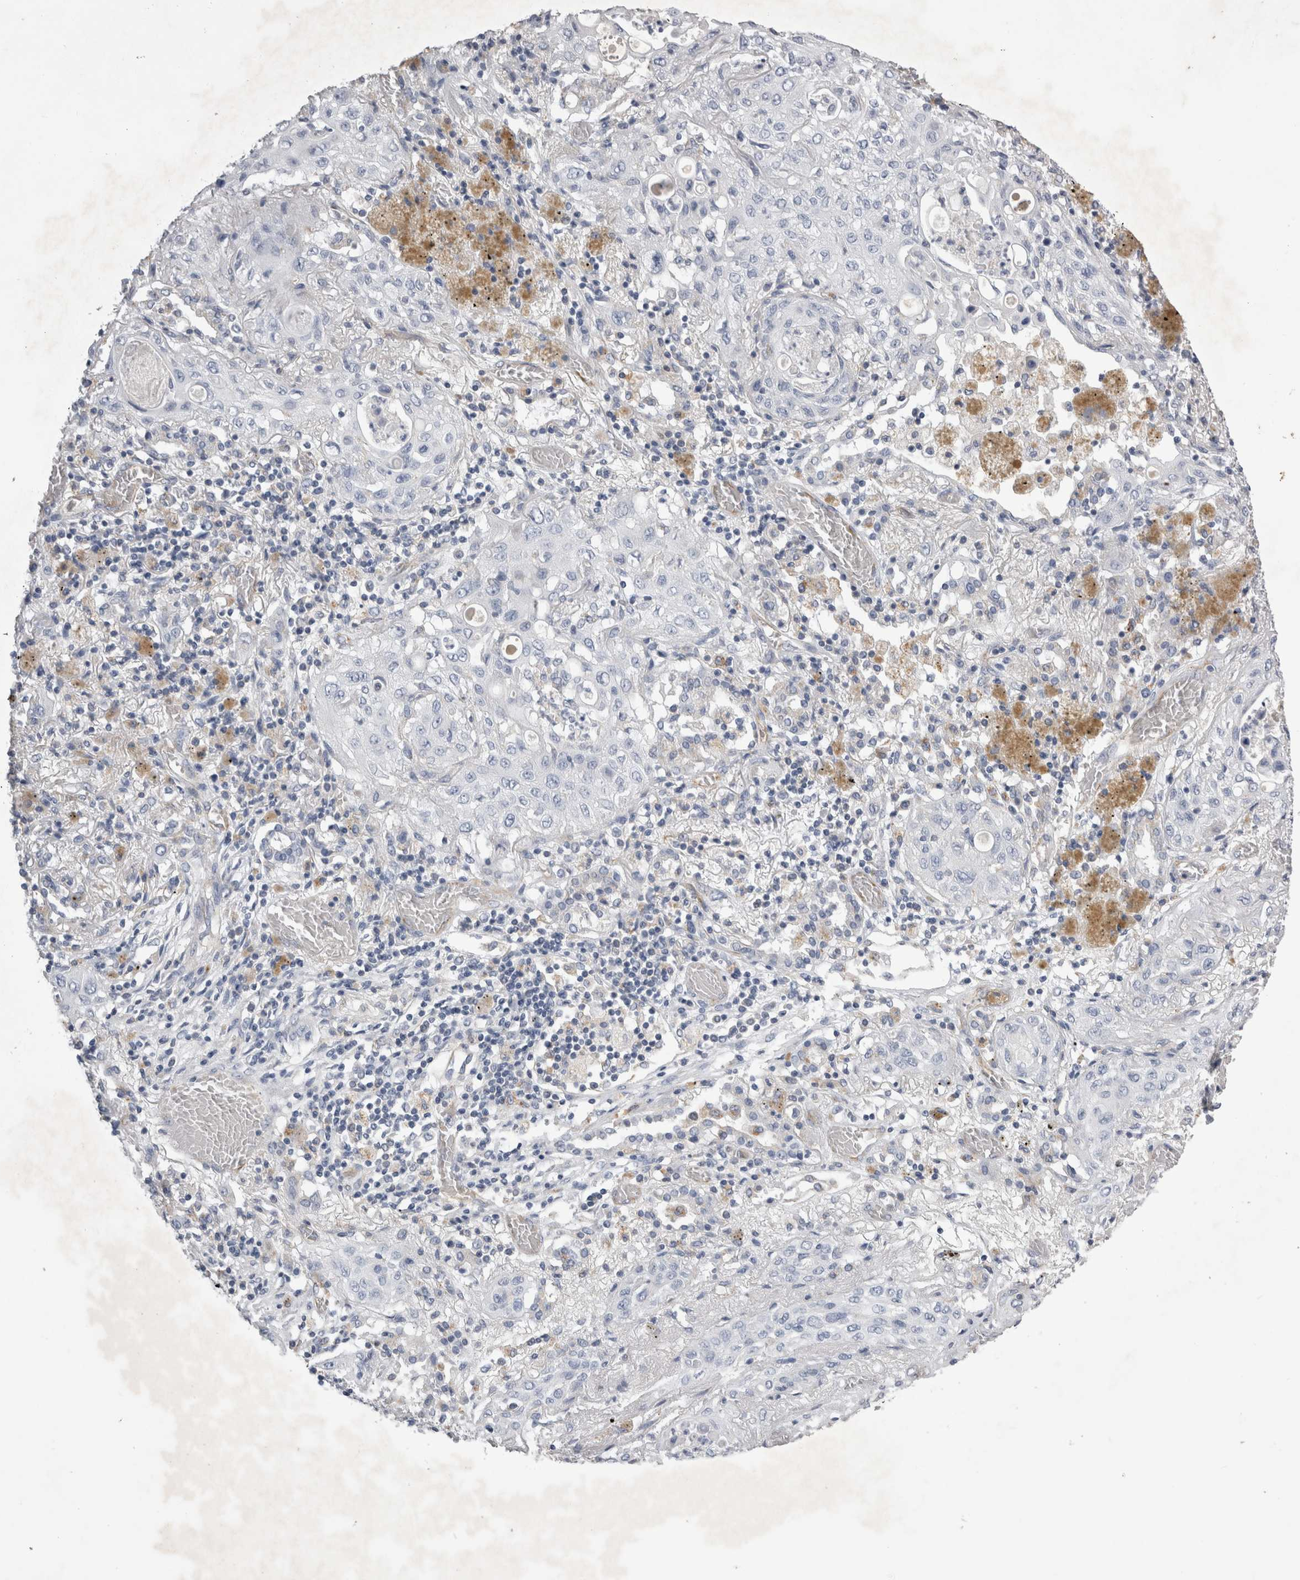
{"staining": {"intensity": "negative", "quantity": "none", "location": "none"}, "tissue": "lung cancer", "cell_type": "Tumor cells", "image_type": "cancer", "snomed": [{"axis": "morphology", "description": "Squamous cell carcinoma, NOS"}, {"axis": "topography", "description": "Lung"}], "caption": "Immunohistochemistry micrograph of neoplastic tissue: human squamous cell carcinoma (lung) stained with DAB (3,3'-diaminobenzidine) displays no significant protein expression in tumor cells. Brightfield microscopy of immunohistochemistry (IHC) stained with DAB (brown) and hematoxylin (blue), captured at high magnification.", "gene": "STRADB", "patient": {"sex": "female", "age": 47}}